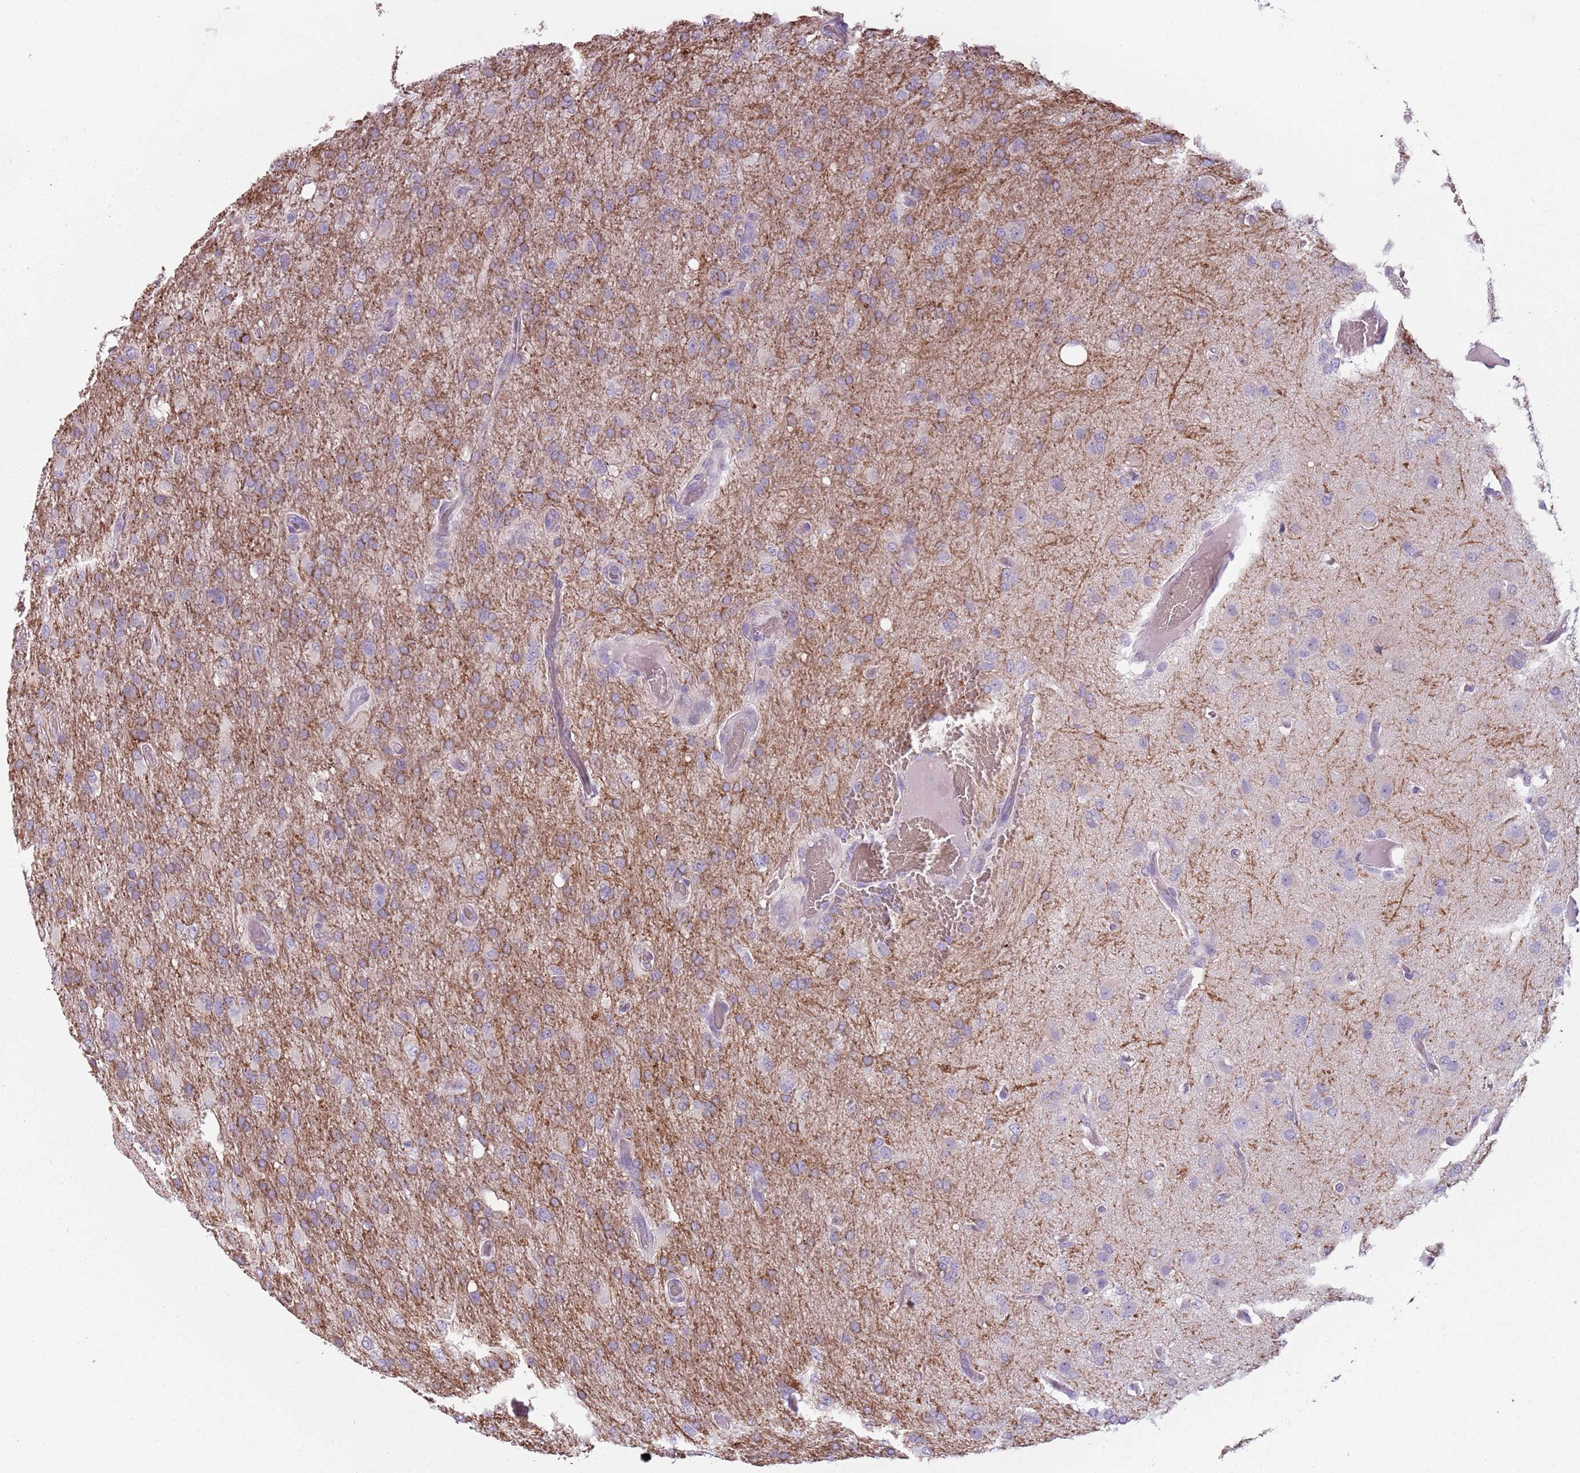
{"staining": {"intensity": "negative", "quantity": "none", "location": "none"}, "tissue": "glioma", "cell_type": "Tumor cells", "image_type": "cancer", "snomed": [{"axis": "morphology", "description": "Glioma, malignant, High grade"}, {"axis": "topography", "description": "Brain"}], "caption": "Immunohistochemistry (IHC) of human malignant high-grade glioma exhibits no expression in tumor cells.", "gene": "MEGF8", "patient": {"sex": "female", "age": 74}}